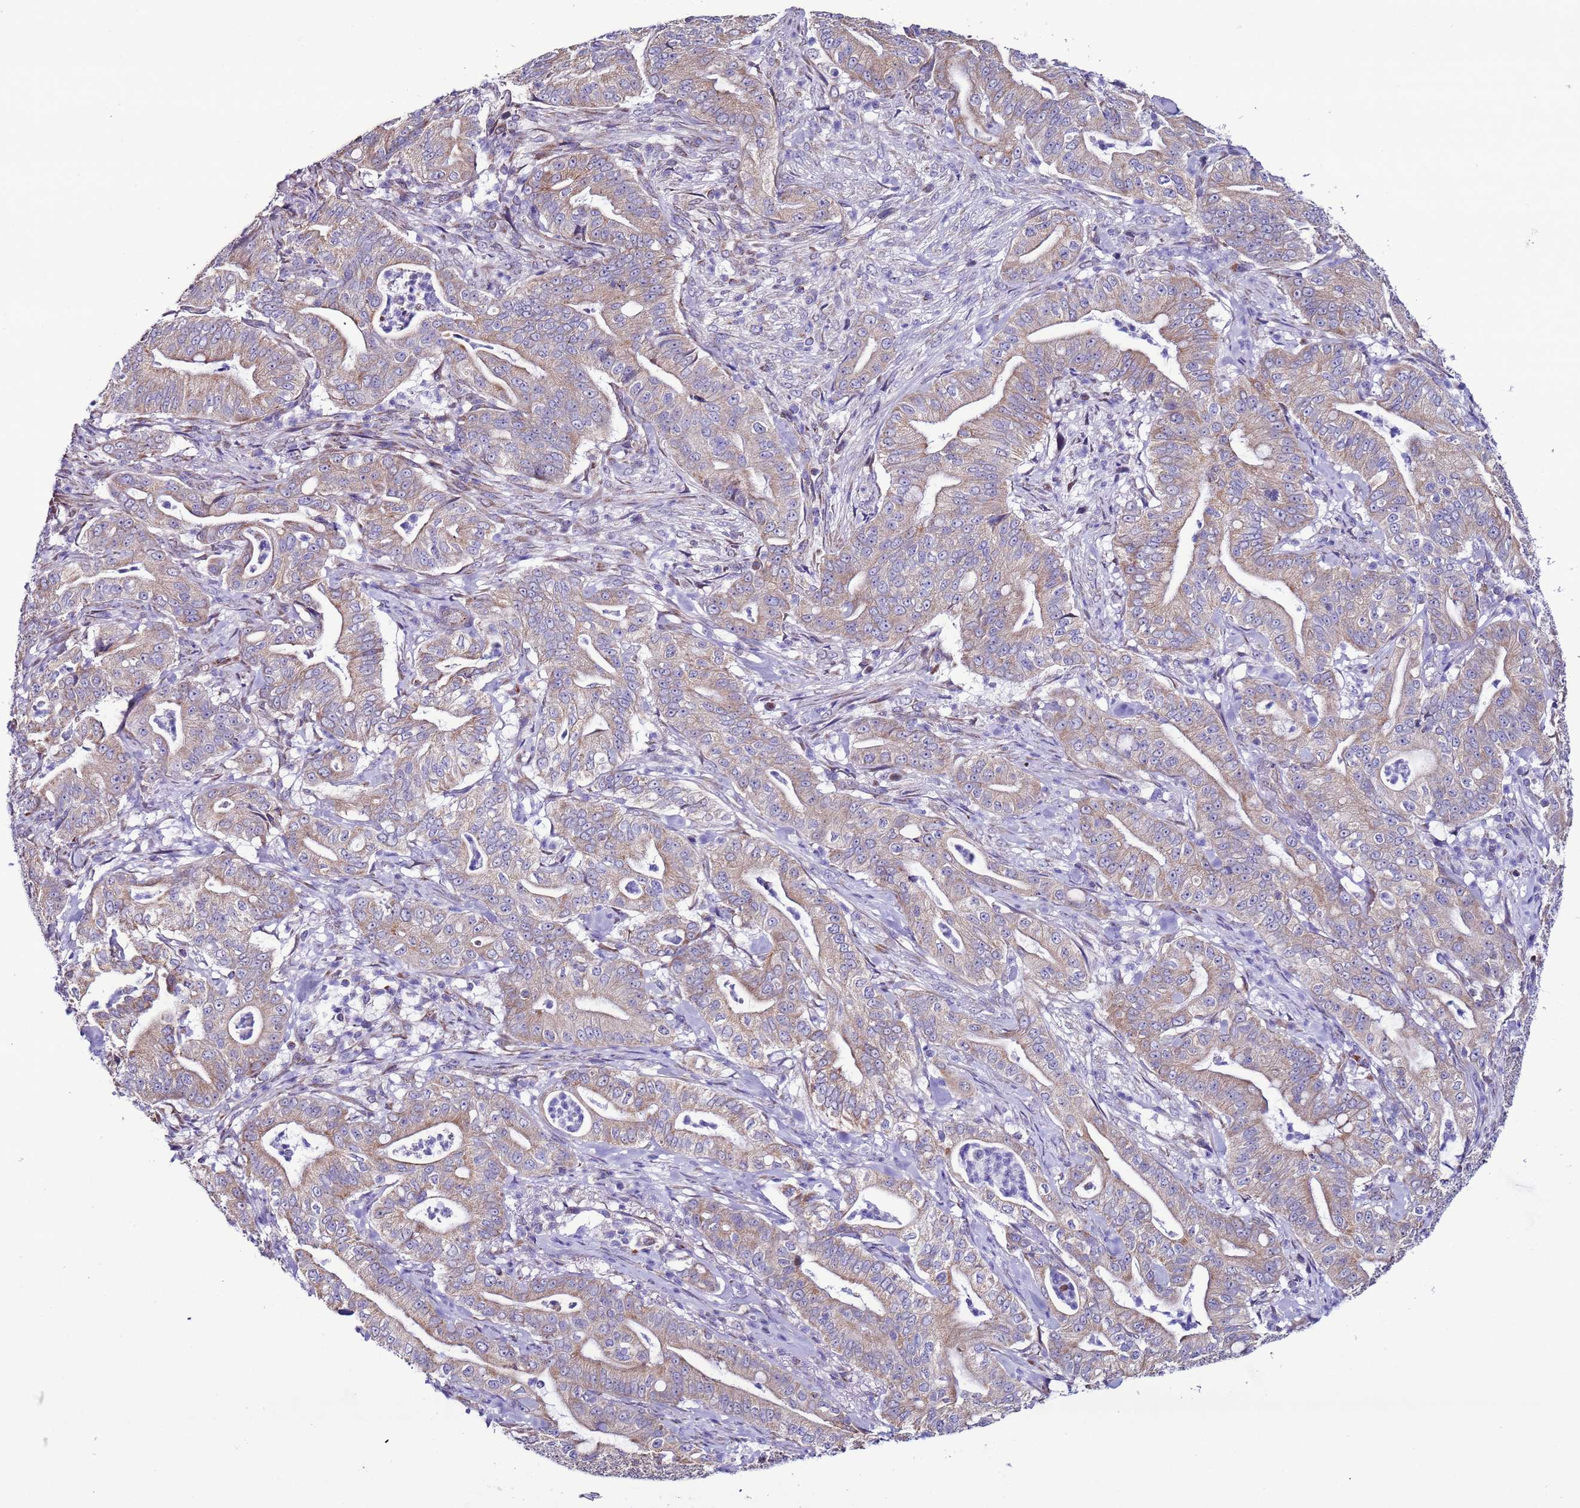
{"staining": {"intensity": "moderate", "quantity": "<25%", "location": "cytoplasmic/membranous"}, "tissue": "pancreatic cancer", "cell_type": "Tumor cells", "image_type": "cancer", "snomed": [{"axis": "morphology", "description": "Adenocarcinoma, NOS"}, {"axis": "topography", "description": "Pancreas"}], "caption": "Moderate cytoplasmic/membranous staining is seen in about <25% of tumor cells in pancreatic cancer (adenocarcinoma).", "gene": "AHI1", "patient": {"sex": "male", "age": 71}}